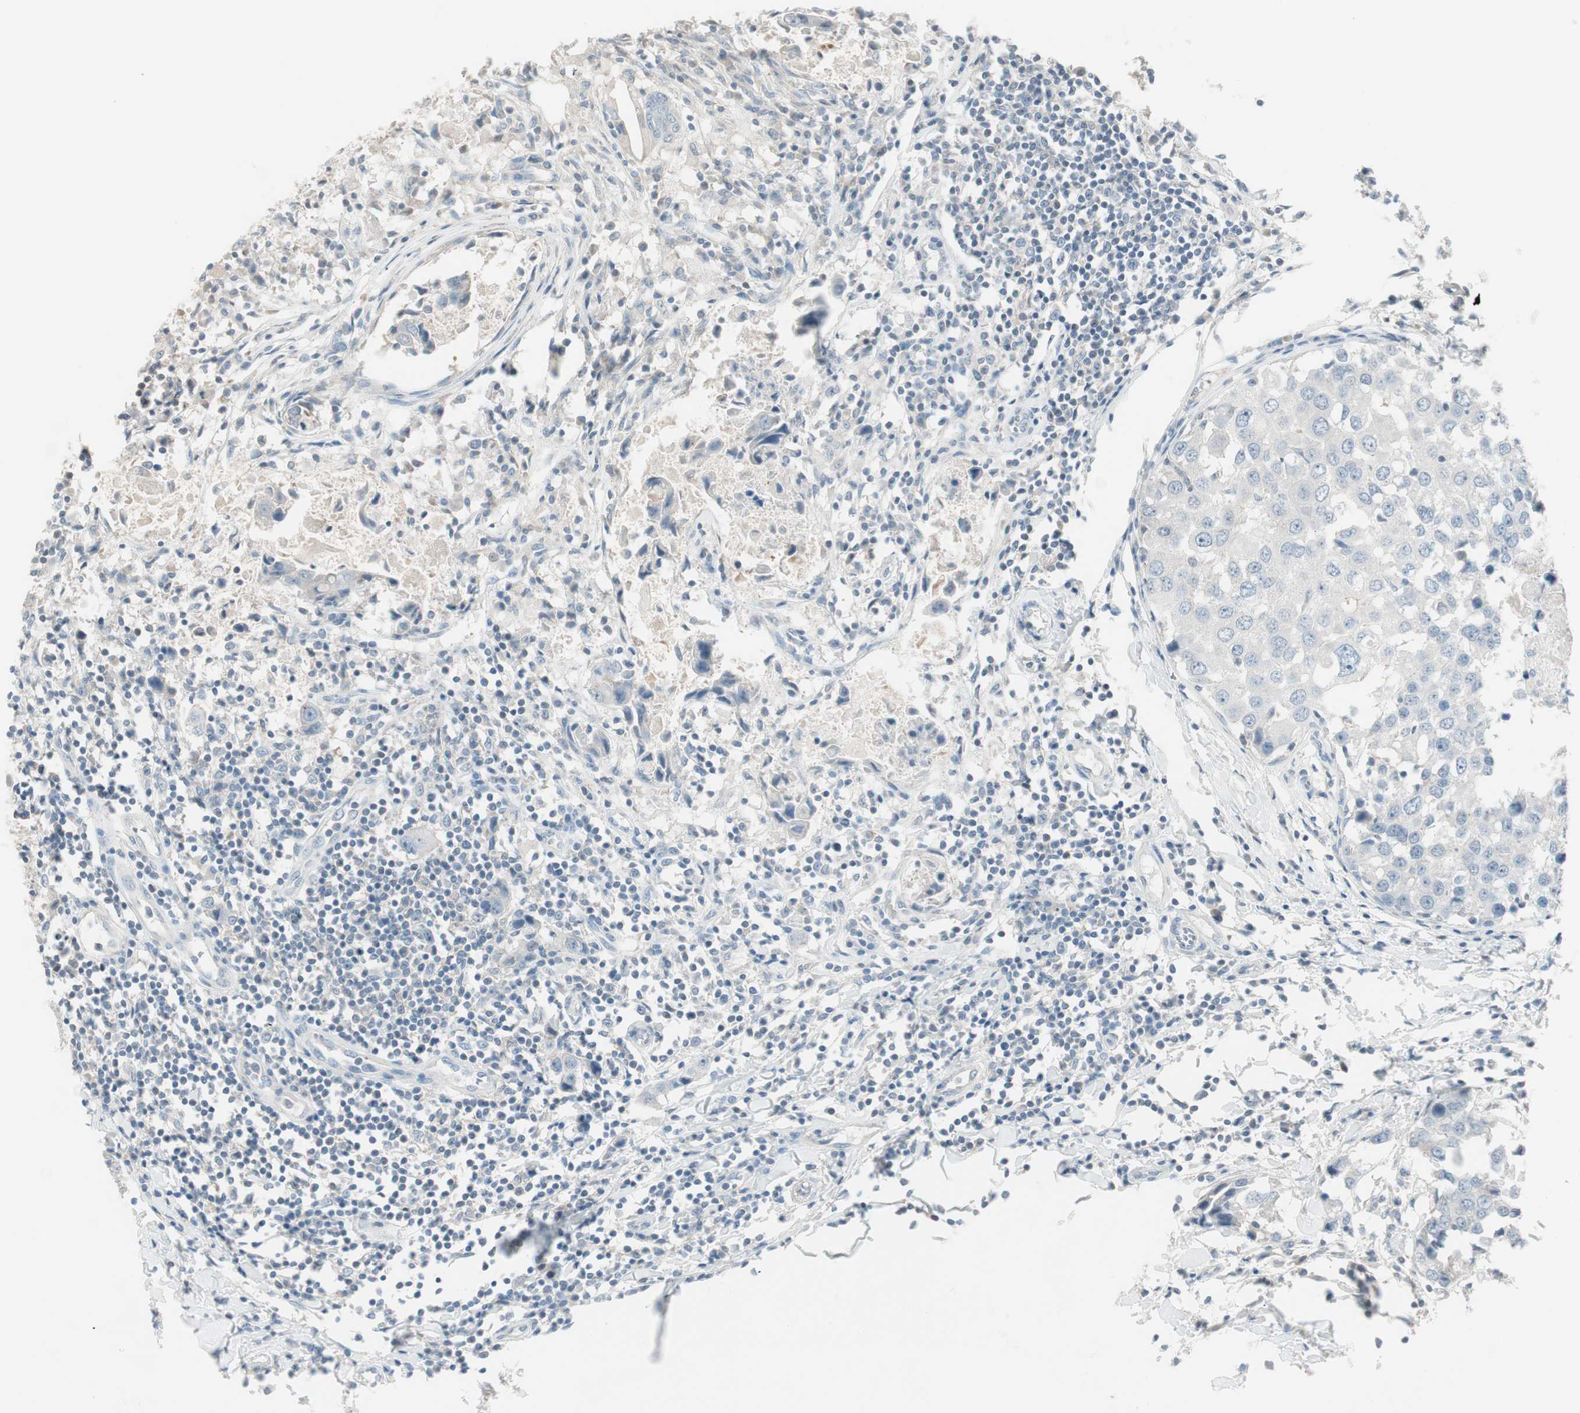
{"staining": {"intensity": "negative", "quantity": "none", "location": "none"}, "tissue": "breast cancer", "cell_type": "Tumor cells", "image_type": "cancer", "snomed": [{"axis": "morphology", "description": "Duct carcinoma"}, {"axis": "topography", "description": "Breast"}], "caption": "Immunohistochemical staining of breast cancer (invasive ductal carcinoma) shows no significant staining in tumor cells.", "gene": "ITLN2", "patient": {"sex": "female", "age": 27}}